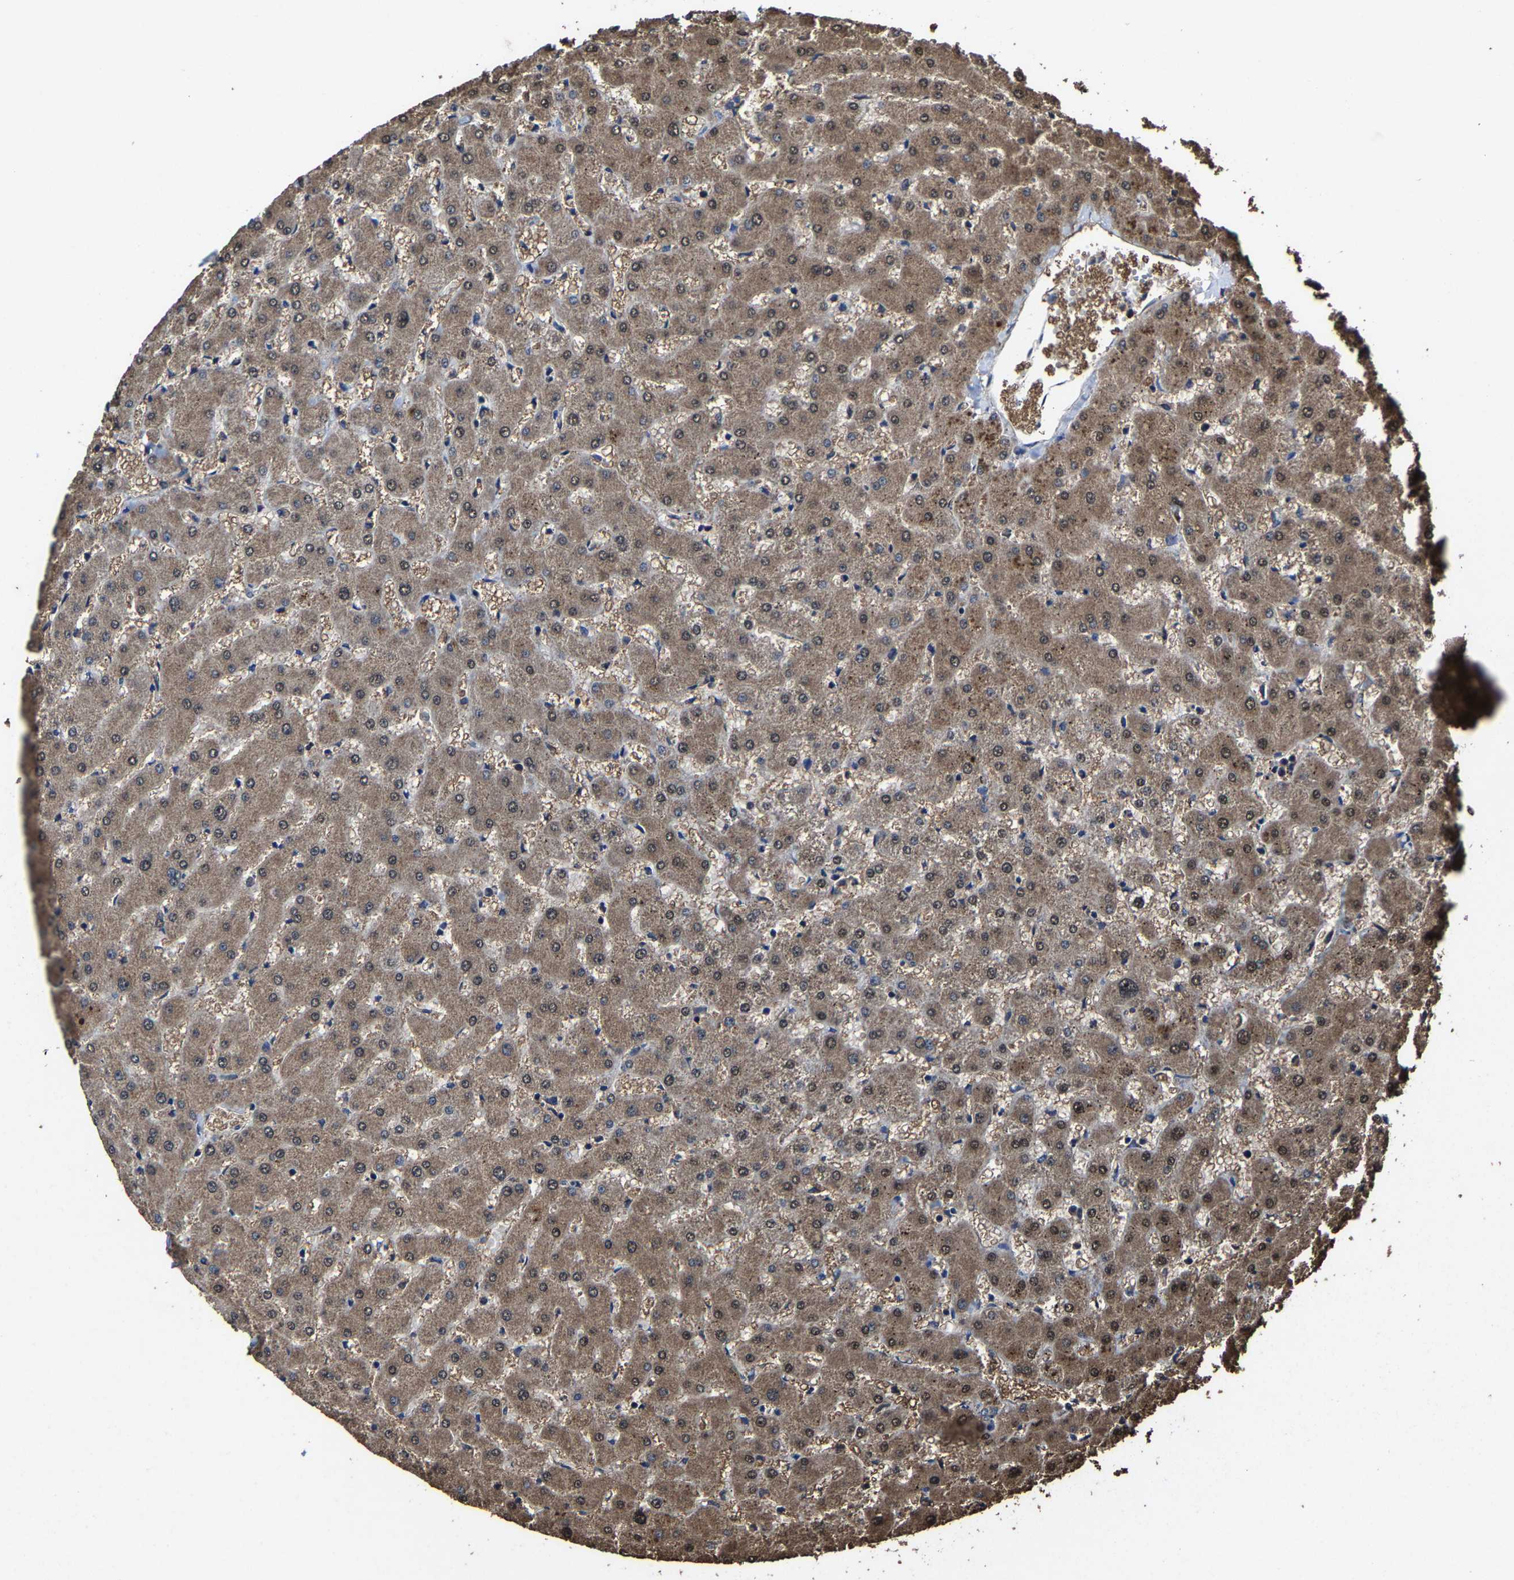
{"staining": {"intensity": "weak", "quantity": ">75%", "location": "cytoplasmic/membranous"}, "tissue": "liver", "cell_type": "Cholangiocytes", "image_type": "normal", "snomed": [{"axis": "morphology", "description": "Normal tissue, NOS"}, {"axis": "topography", "description": "Liver"}], "caption": "Immunohistochemical staining of benign human liver shows >75% levels of weak cytoplasmic/membranous protein positivity in approximately >75% of cholangiocytes.", "gene": "EBAG9", "patient": {"sex": "female", "age": 63}}